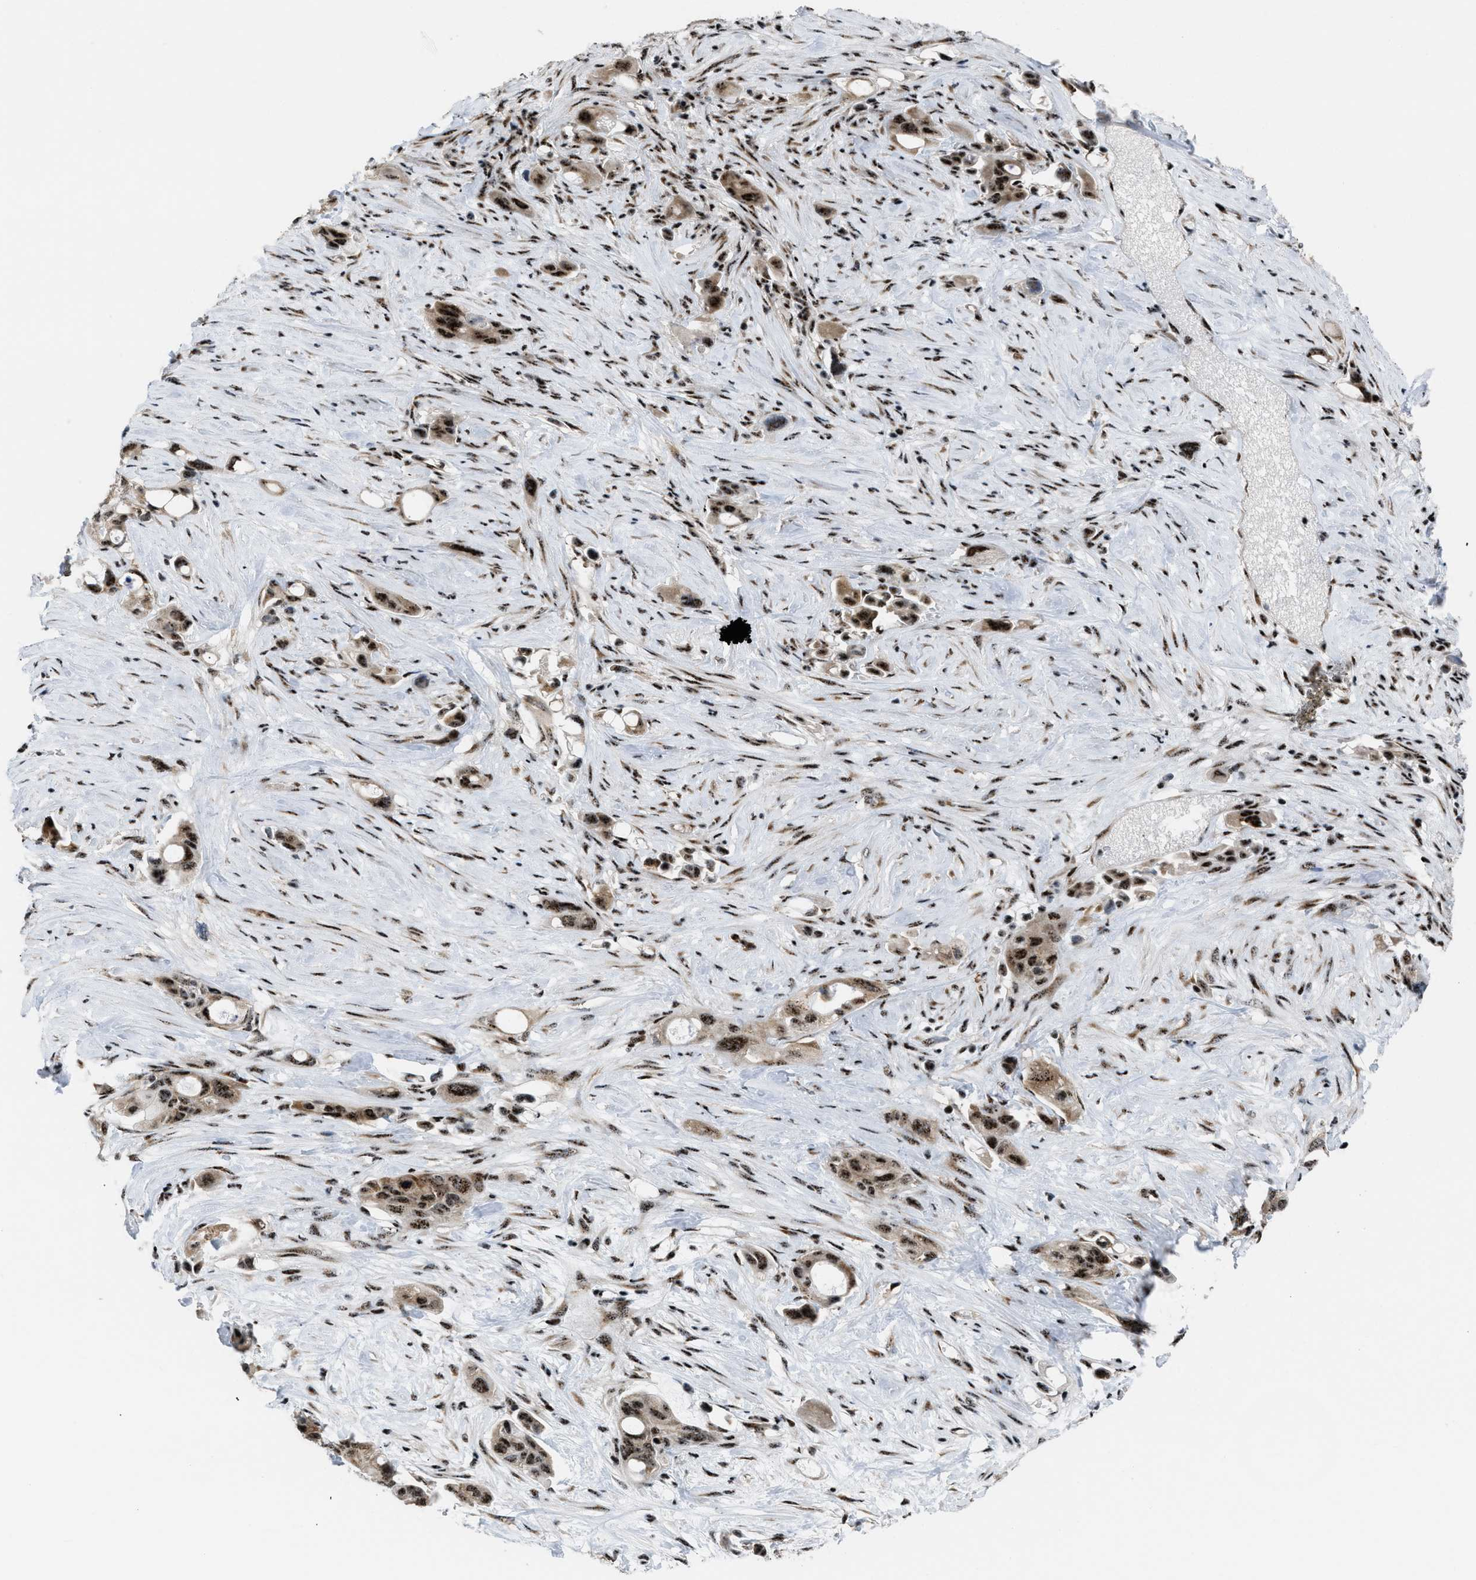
{"staining": {"intensity": "moderate", "quantity": ">75%", "location": "cytoplasmic/membranous,nuclear"}, "tissue": "pancreatic cancer", "cell_type": "Tumor cells", "image_type": "cancer", "snomed": [{"axis": "morphology", "description": "Adenocarcinoma, NOS"}, {"axis": "topography", "description": "Pancreas"}], "caption": "Immunohistochemical staining of pancreatic cancer displays moderate cytoplasmic/membranous and nuclear protein staining in approximately >75% of tumor cells. The protein is stained brown, and the nuclei are stained in blue (DAB IHC with brightfield microscopy, high magnification).", "gene": "CDR2", "patient": {"sex": "male", "age": 53}}